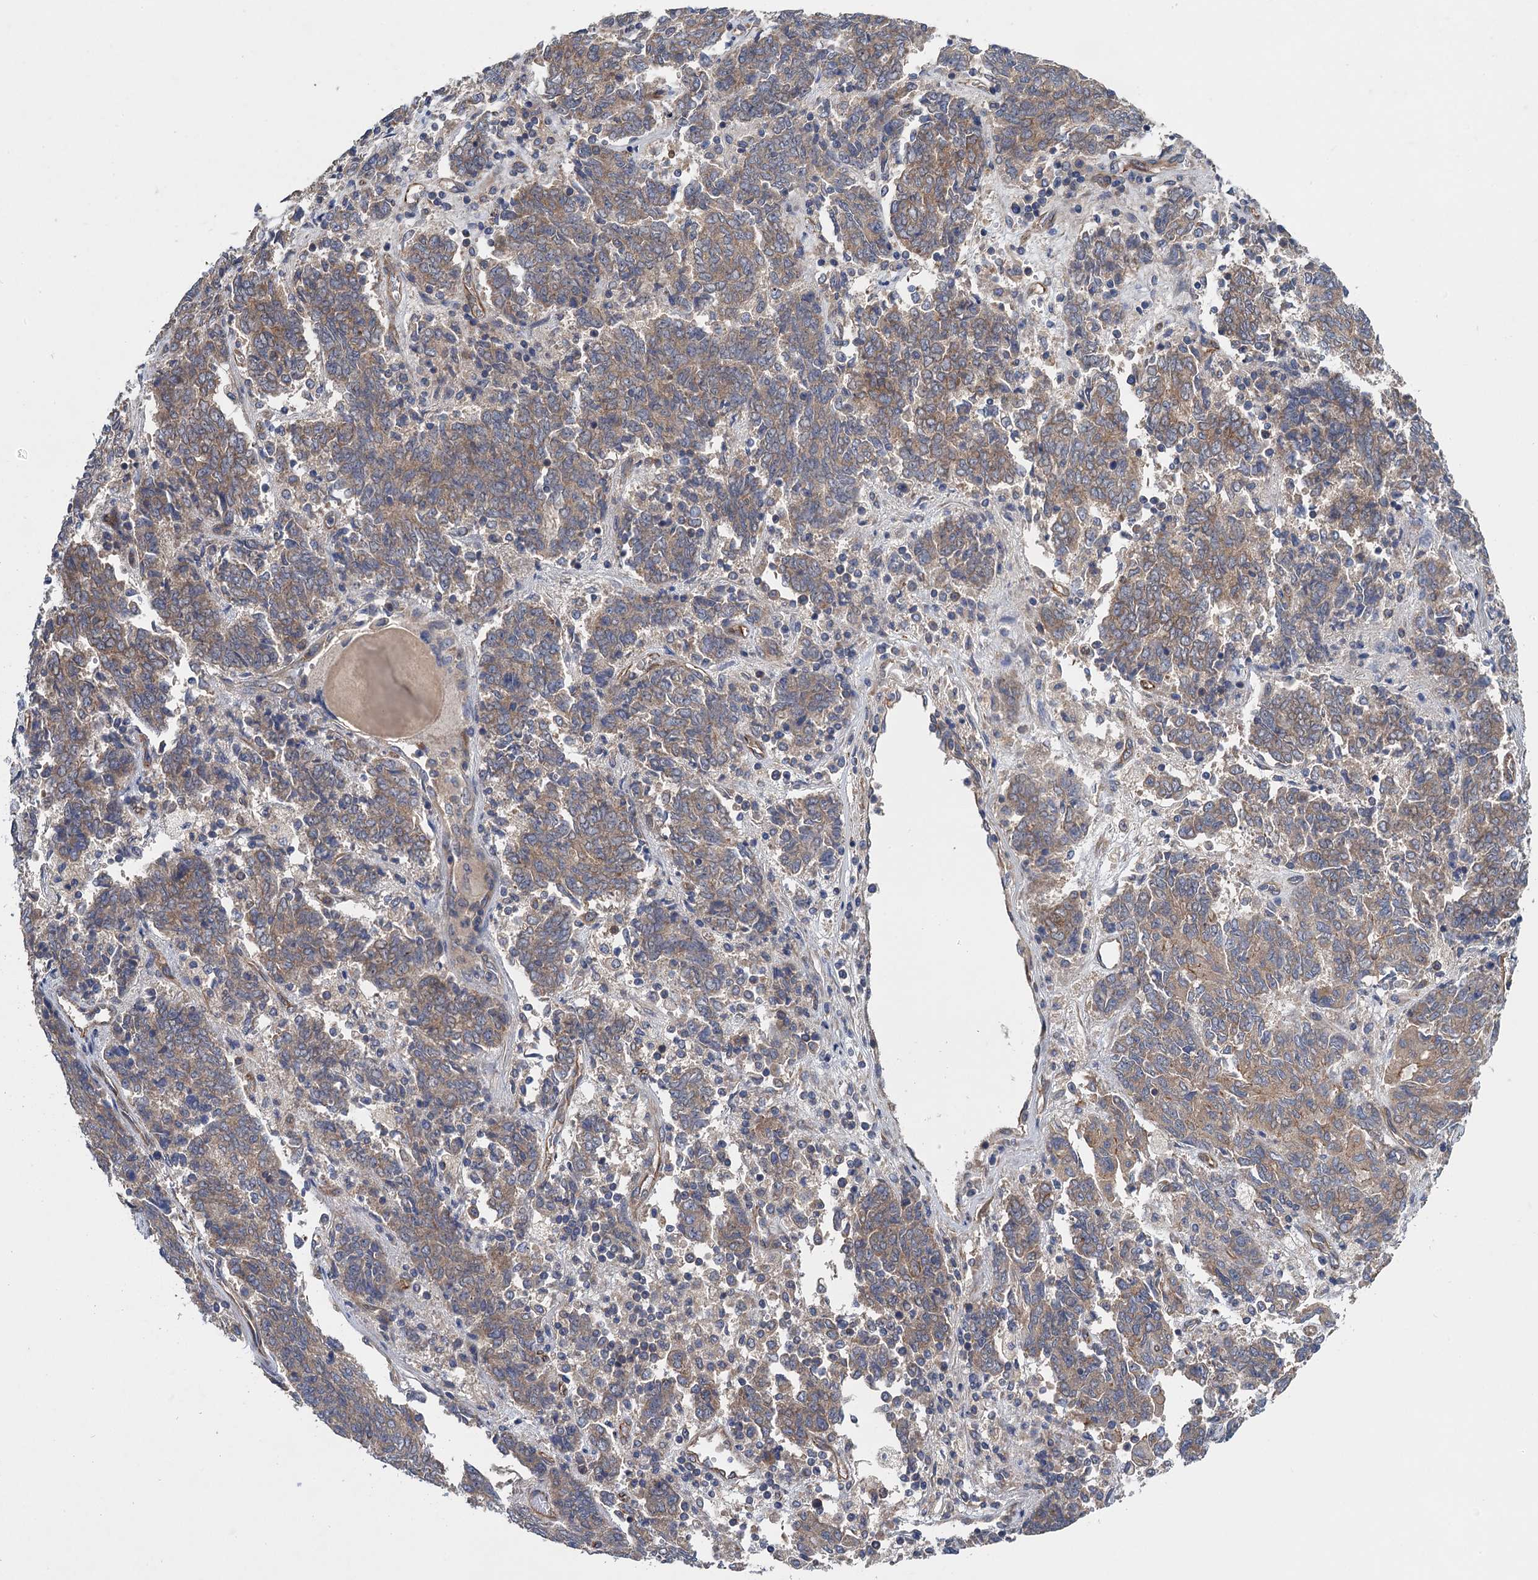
{"staining": {"intensity": "weak", "quantity": ">75%", "location": "cytoplasmic/membranous"}, "tissue": "endometrial cancer", "cell_type": "Tumor cells", "image_type": "cancer", "snomed": [{"axis": "morphology", "description": "Adenocarcinoma, NOS"}, {"axis": "topography", "description": "Endometrium"}], "caption": "About >75% of tumor cells in human endometrial cancer display weak cytoplasmic/membranous protein positivity as visualized by brown immunohistochemical staining.", "gene": "PJA2", "patient": {"sex": "female", "age": 80}}